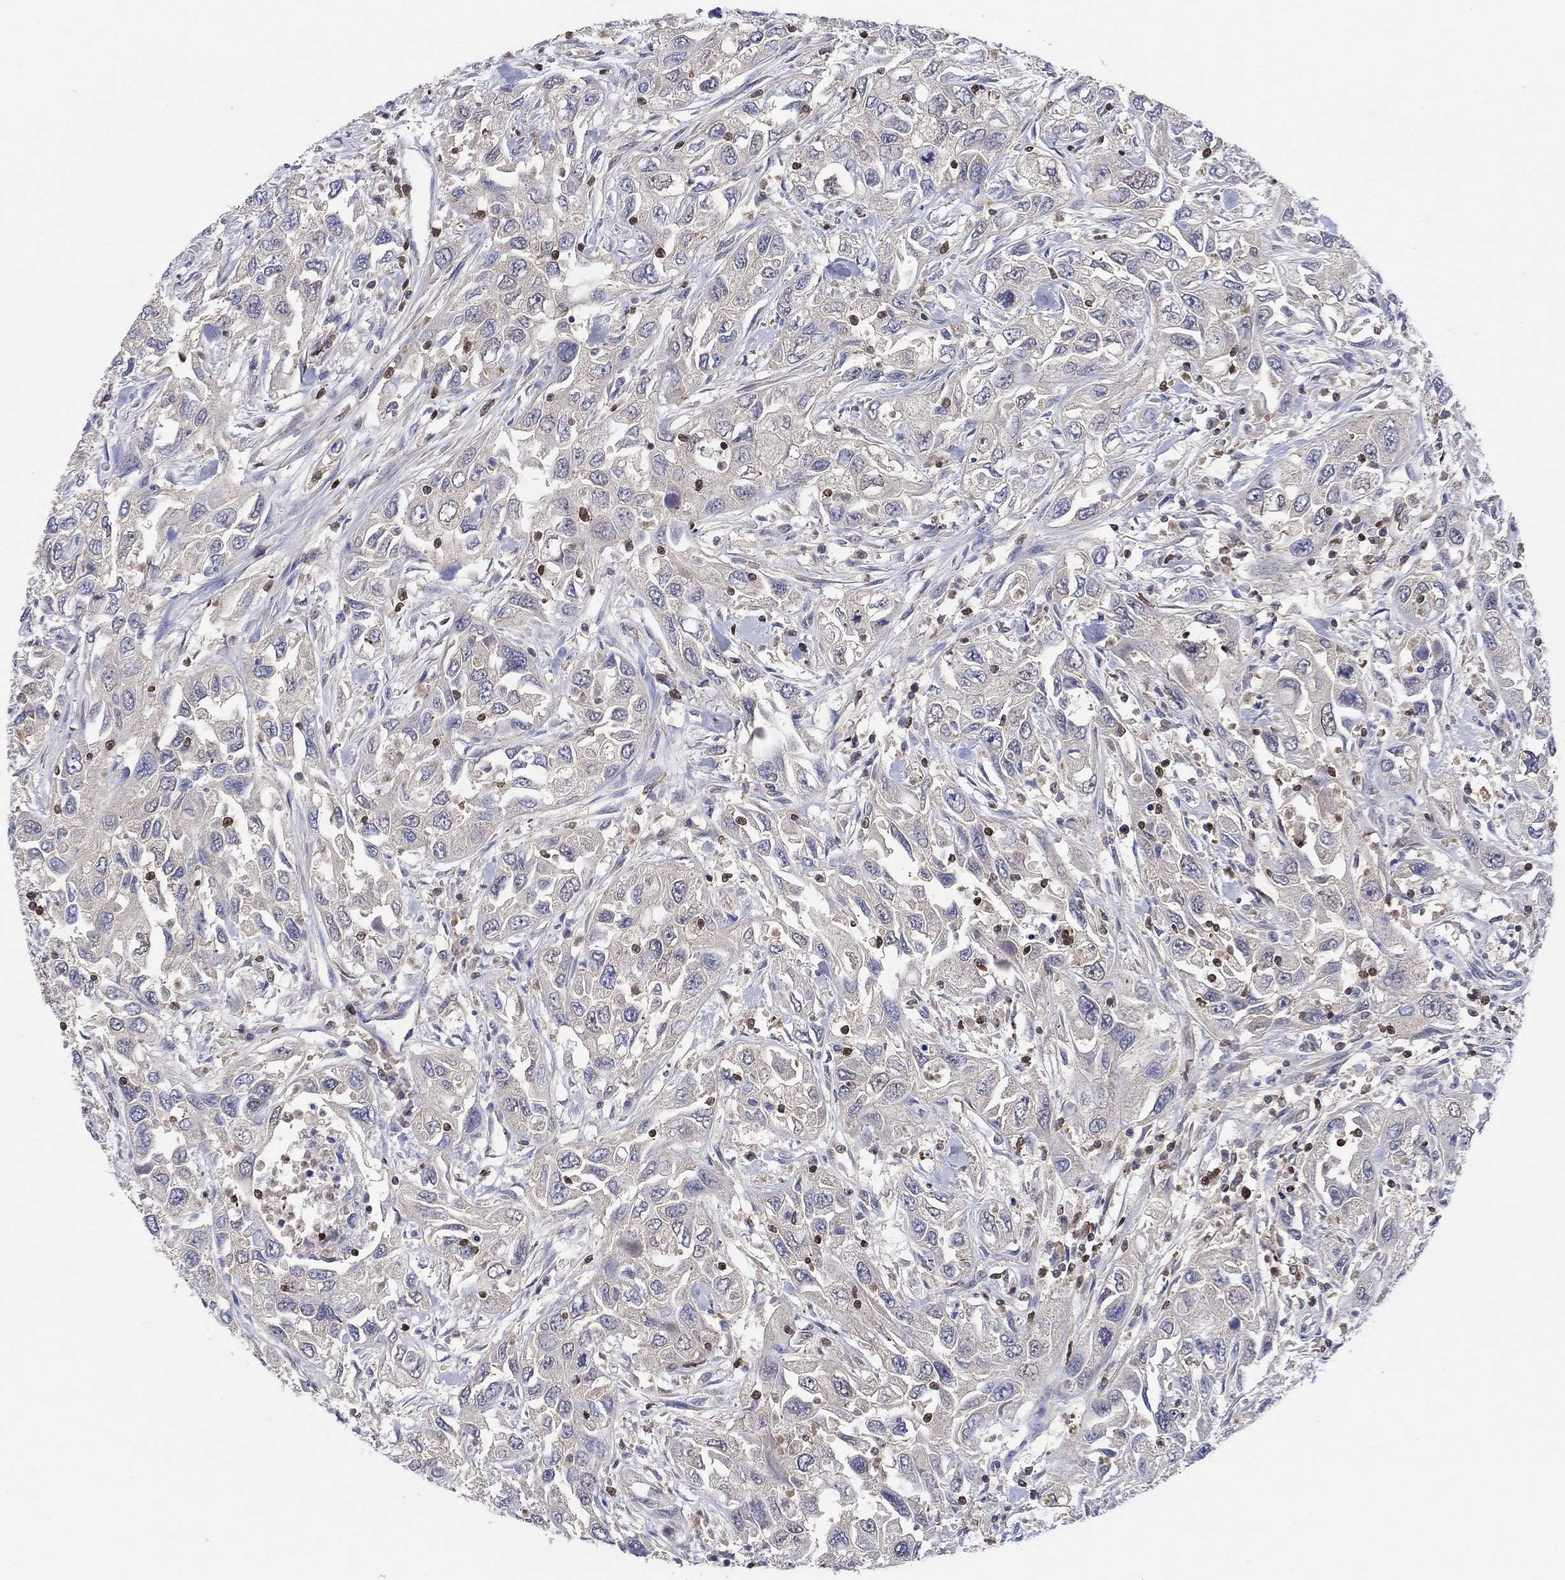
{"staining": {"intensity": "negative", "quantity": "none", "location": "none"}, "tissue": "urothelial cancer", "cell_type": "Tumor cells", "image_type": "cancer", "snomed": [{"axis": "morphology", "description": "Urothelial carcinoma, High grade"}, {"axis": "topography", "description": "Urinary bladder"}], "caption": "There is no significant staining in tumor cells of urothelial cancer.", "gene": "AGFG2", "patient": {"sex": "male", "age": 76}}